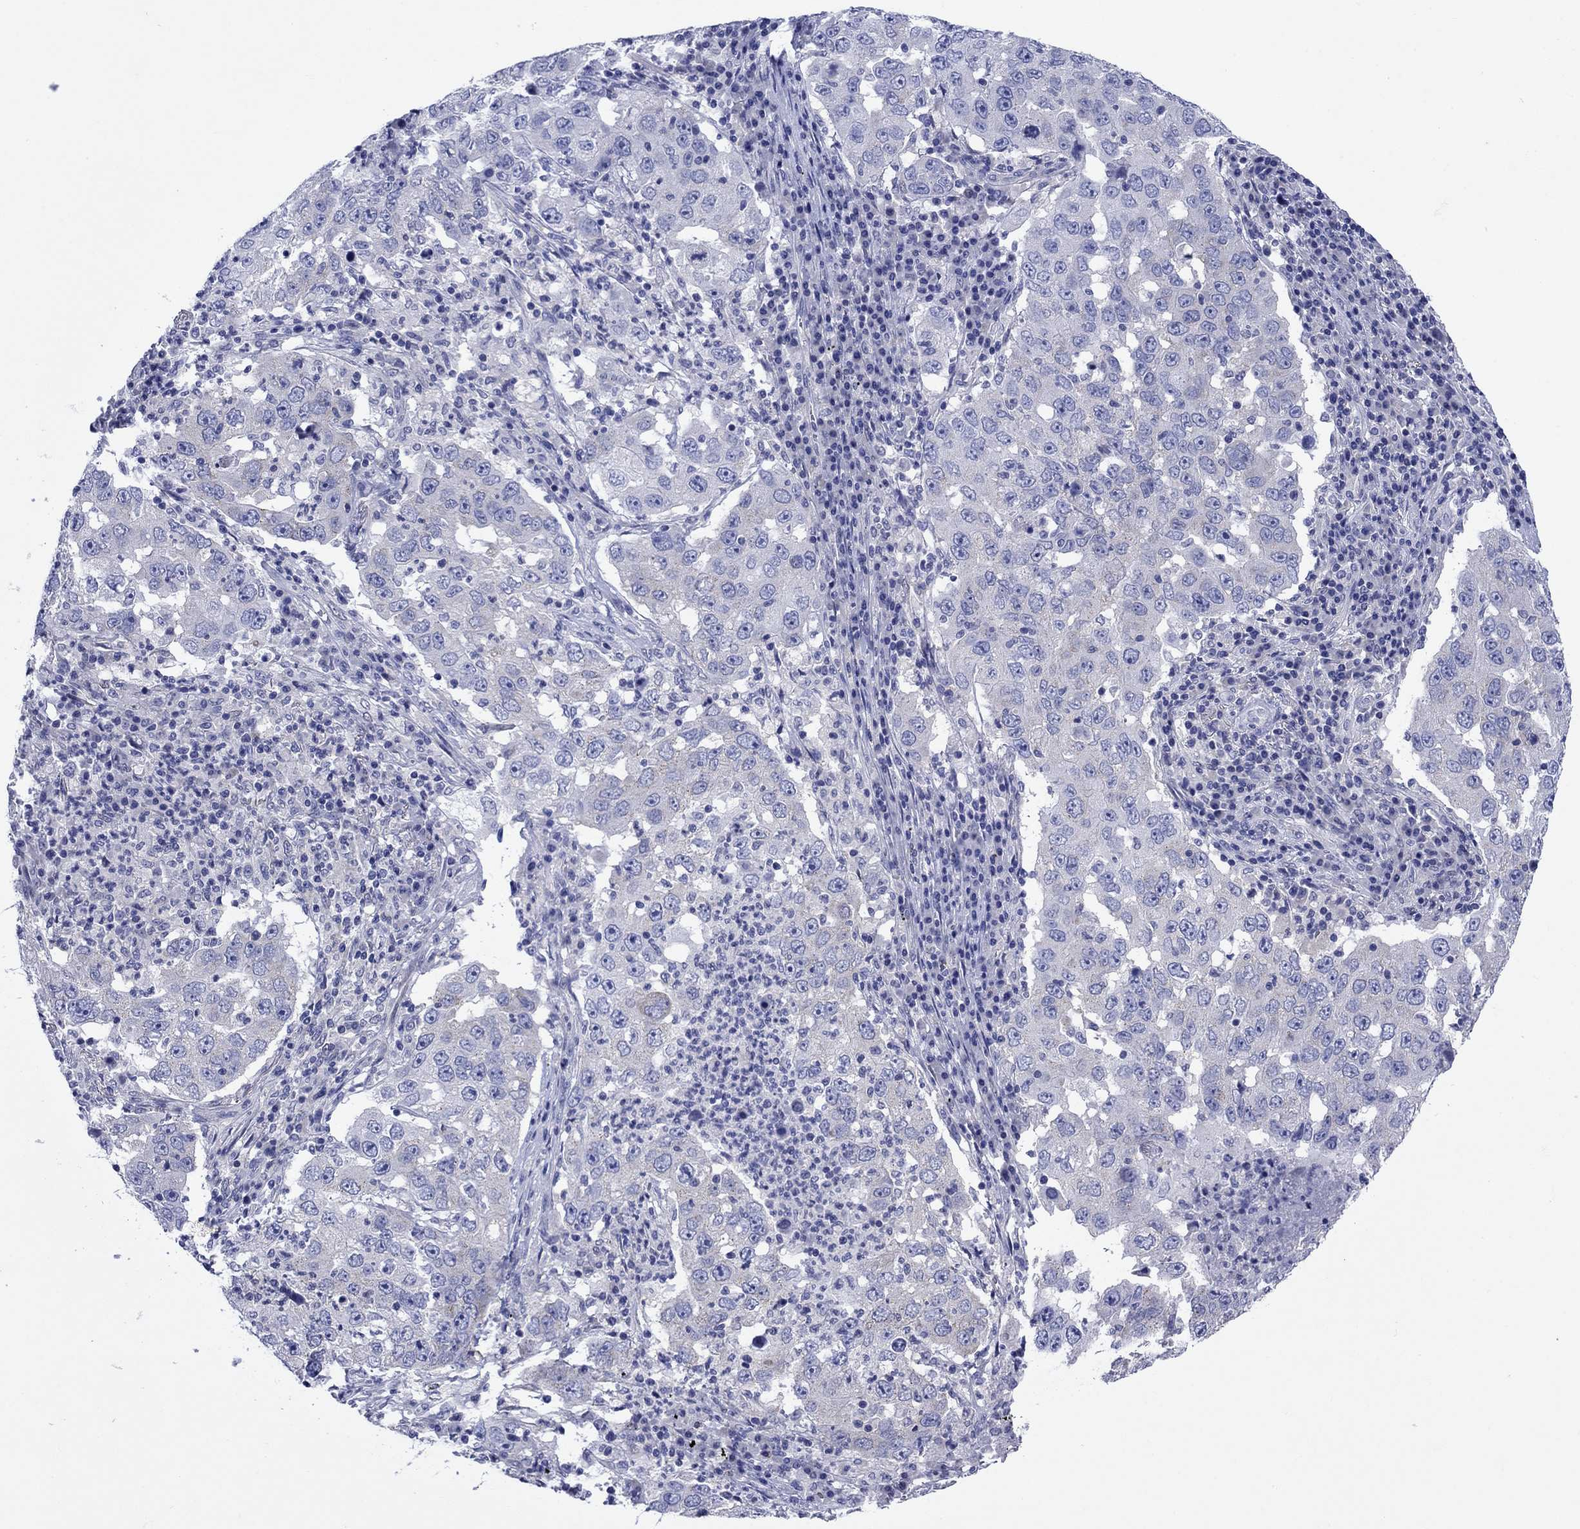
{"staining": {"intensity": "negative", "quantity": "none", "location": "none"}, "tissue": "lung cancer", "cell_type": "Tumor cells", "image_type": "cancer", "snomed": [{"axis": "morphology", "description": "Adenocarcinoma, NOS"}, {"axis": "topography", "description": "Lung"}], "caption": "Tumor cells are negative for protein expression in human lung cancer (adenocarcinoma).", "gene": "SULT2B1", "patient": {"sex": "male", "age": 73}}